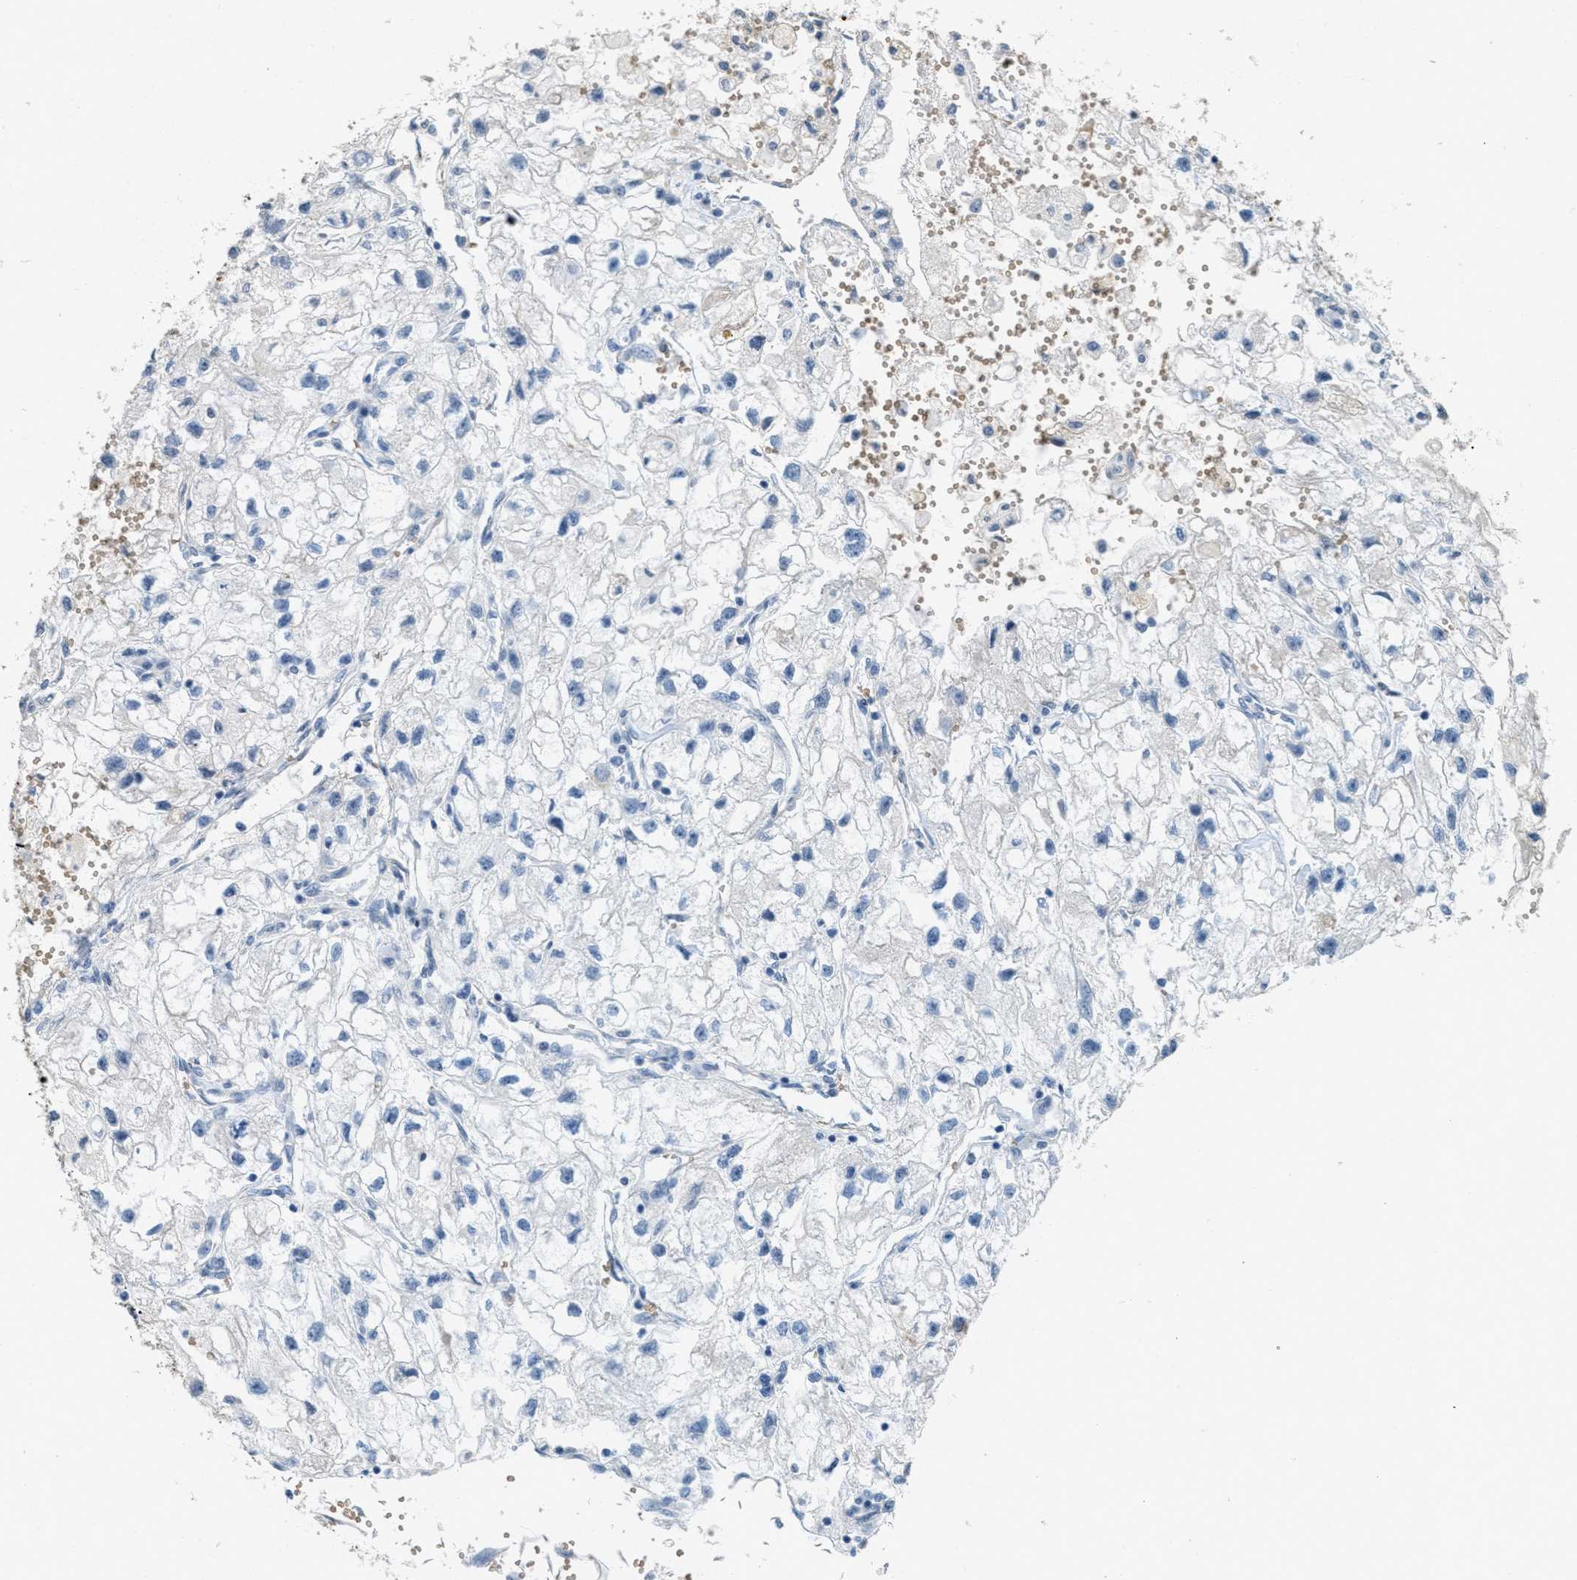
{"staining": {"intensity": "negative", "quantity": "none", "location": "none"}, "tissue": "renal cancer", "cell_type": "Tumor cells", "image_type": "cancer", "snomed": [{"axis": "morphology", "description": "Adenocarcinoma, NOS"}, {"axis": "topography", "description": "Kidney"}], "caption": "Renal cancer (adenocarcinoma) was stained to show a protein in brown. There is no significant staining in tumor cells.", "gene": "MRS2", "patient": {"sex": "female", "age": 70}}